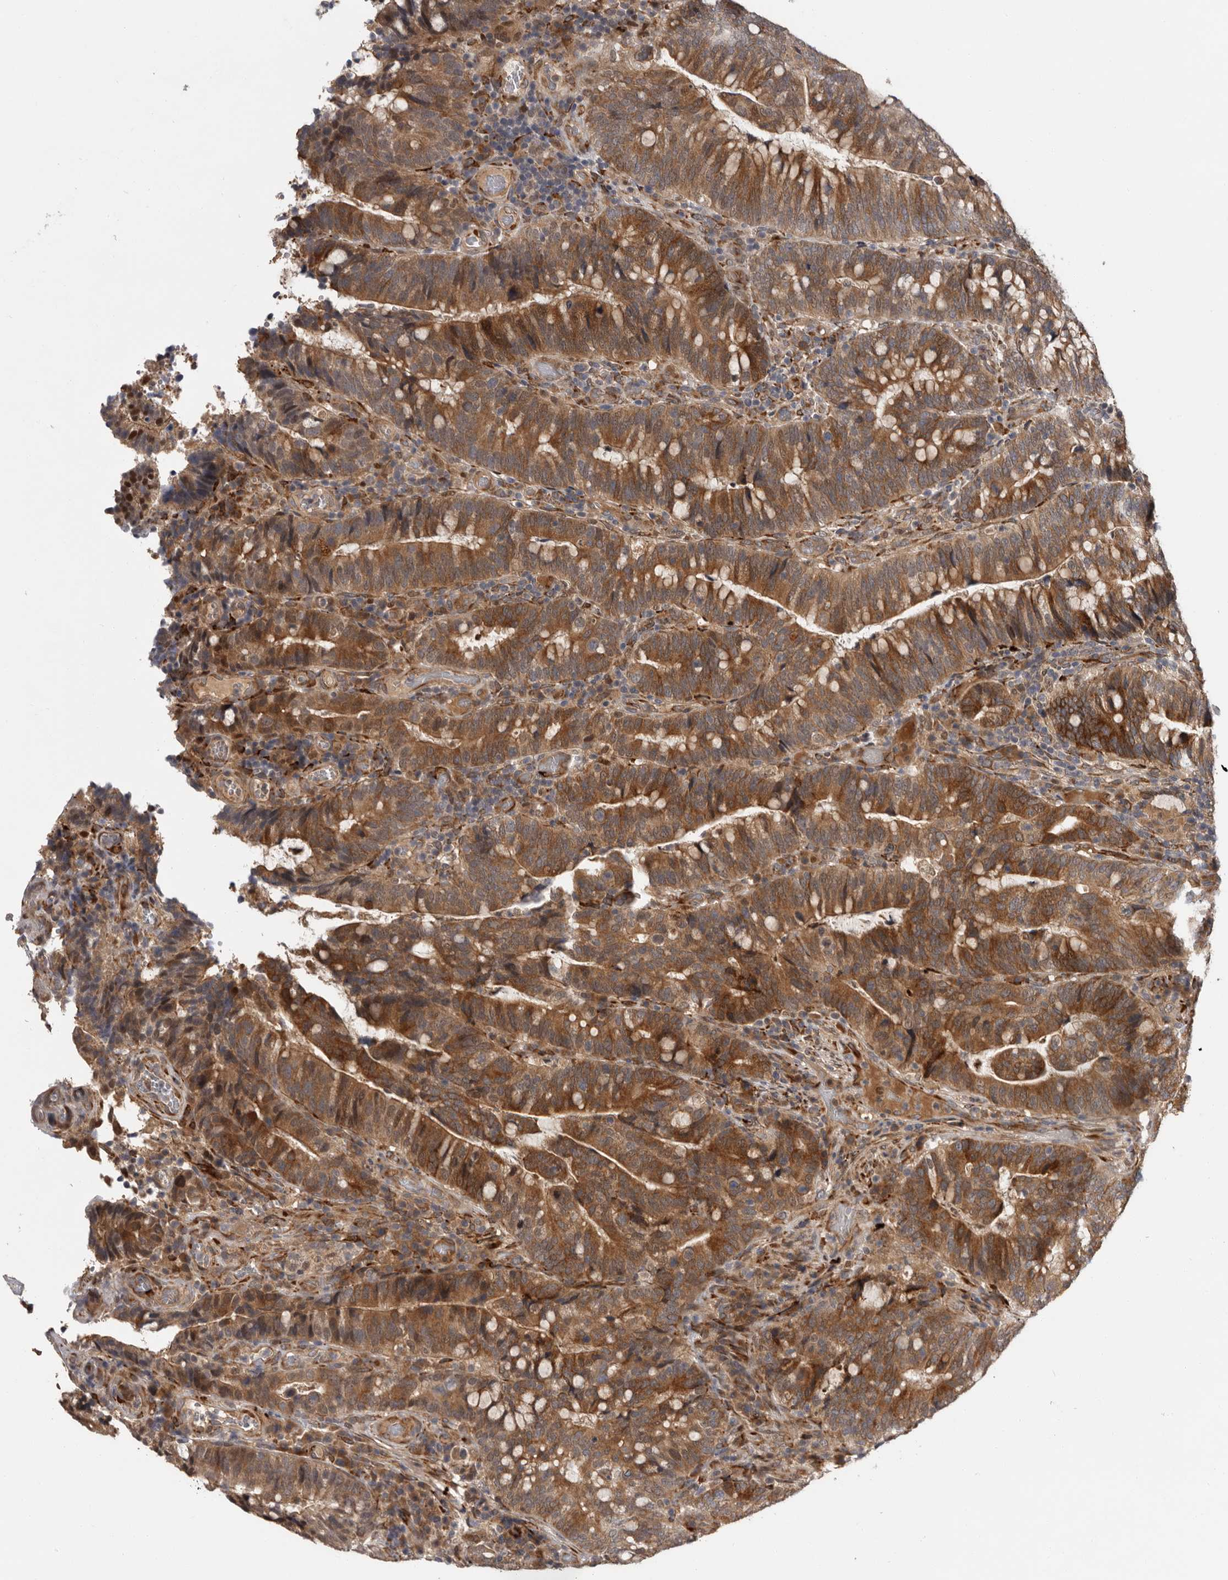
{"staining": {"intensity": "strong", "quantity": ">75%", "location": "cytoplasmic/membranous"}, "tissue": "colorectal cancer", "cell_type": "Tumor cells", "image_type": "cancer", "snomed": [{"axis": "morphology", "description": "Adenocarcinoma, NOS"}, {"axis": "topography", "description": "Colon"}], "caption": "Strong cytoplasmic/membranous expression is seen in approximately >75% of tumor cells in colorectal cancer.", "gene": "MTF1", "patient": {"sex": "female", "age": 66}}